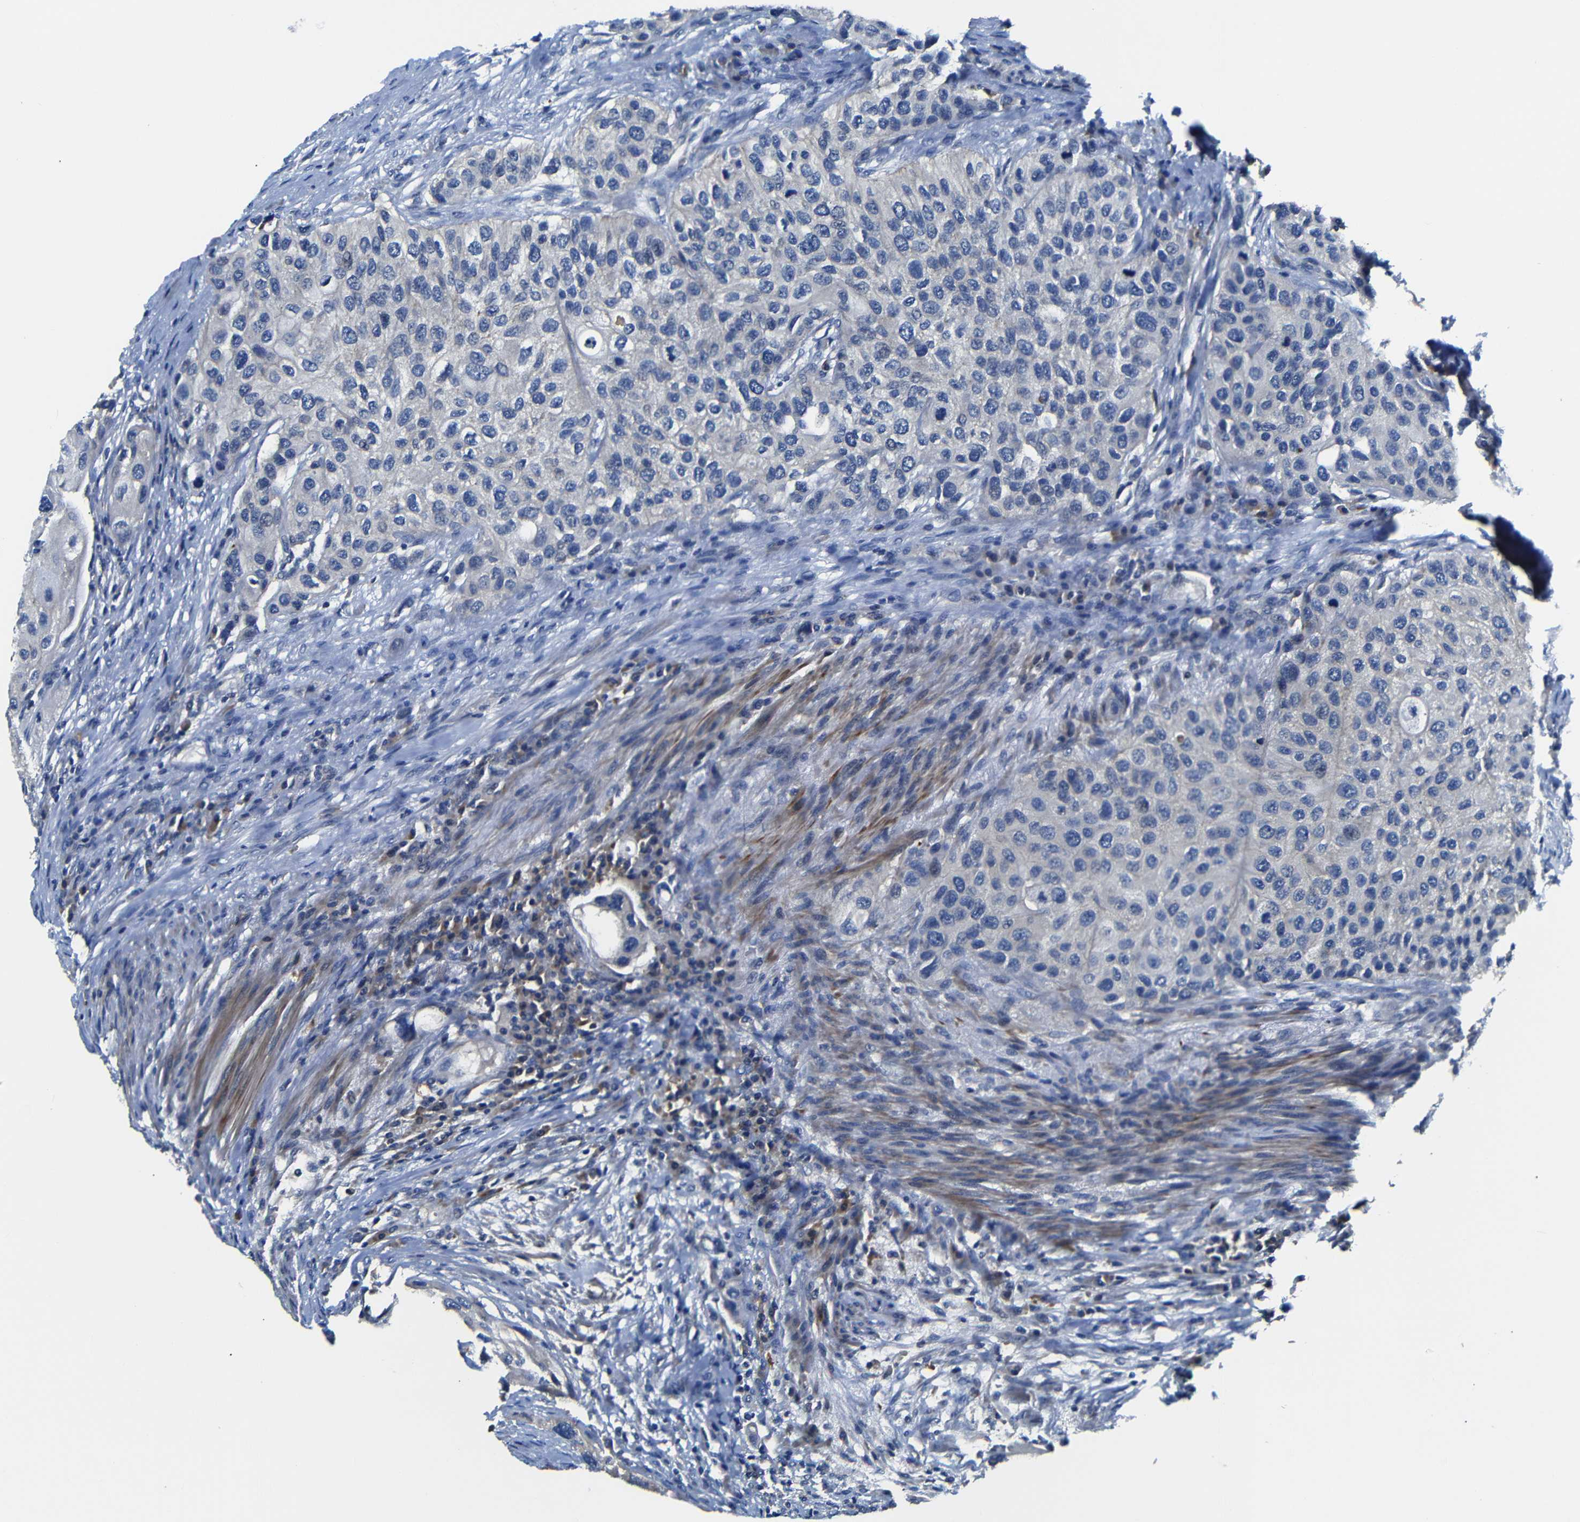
{"staining": {"intensity": "negative", "quantity": "none", "location": "none"}, "tissue": "urothelial cancer", "cell_type": "Tumor cells", "image_type": "cancer", "snomed": [{"axis": "morphology", "description": "Urothelial carcinoma, High grade"}, {"axis": "topography", "description": "Urinary bladder"}], "caption": "IHC of urothelial carcinoma (high-grade) displays no positivity in tumor cells. (Stains: DAB (3,3'-diaminobenzidine) IHC with hematoxylin counter stain, Microscopy: brightfield microscopy at high magnification).", "gene": "AFDN", "patient": {"sex": "female", "age": 56}}